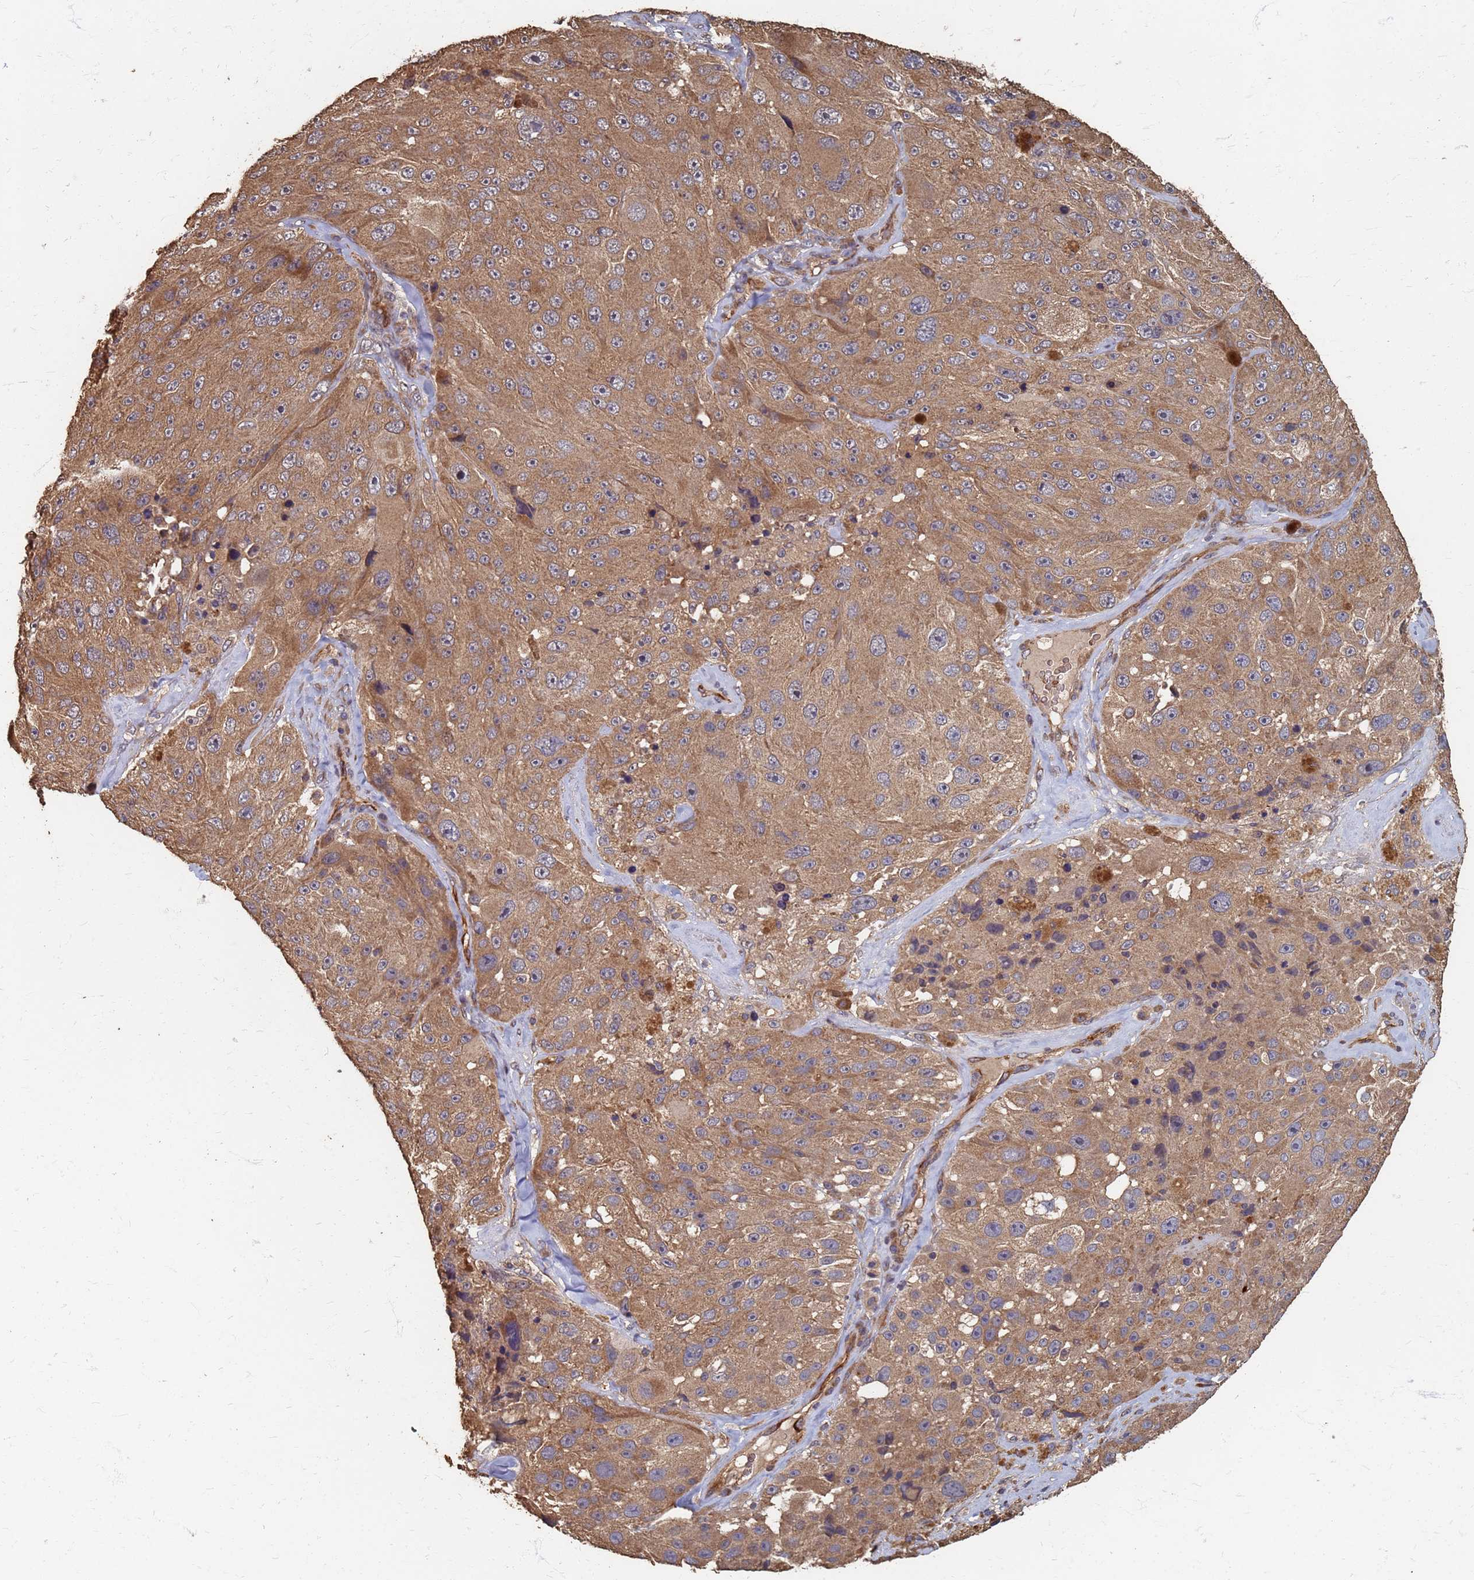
{"staining": {"intensity": "moderate", "quantity": ">75%", "location": "cytoplasmic/membranous"}, "tissue": "melanoma", "cell_type": "Tumor cells", "image_type": "cancer", "snomed": [{"axis": "morphology", "description": "Malignant melanoma, Metastatic site"}, {"axis": "topography", "description": "Lymph node"}], "caption": "Malignant melanoma (metastatic site) stained with immunohistochemistry exhibits moderate cytoplasmic/membranous staining in about >75% of tumor cells. The staining is performed using DAB brown chromogen to label protein expression. The nuclei are counter-stained blue using hematoxylin.", "gene": "DPH5", "patient": {"sex": "male", "age": 62}}